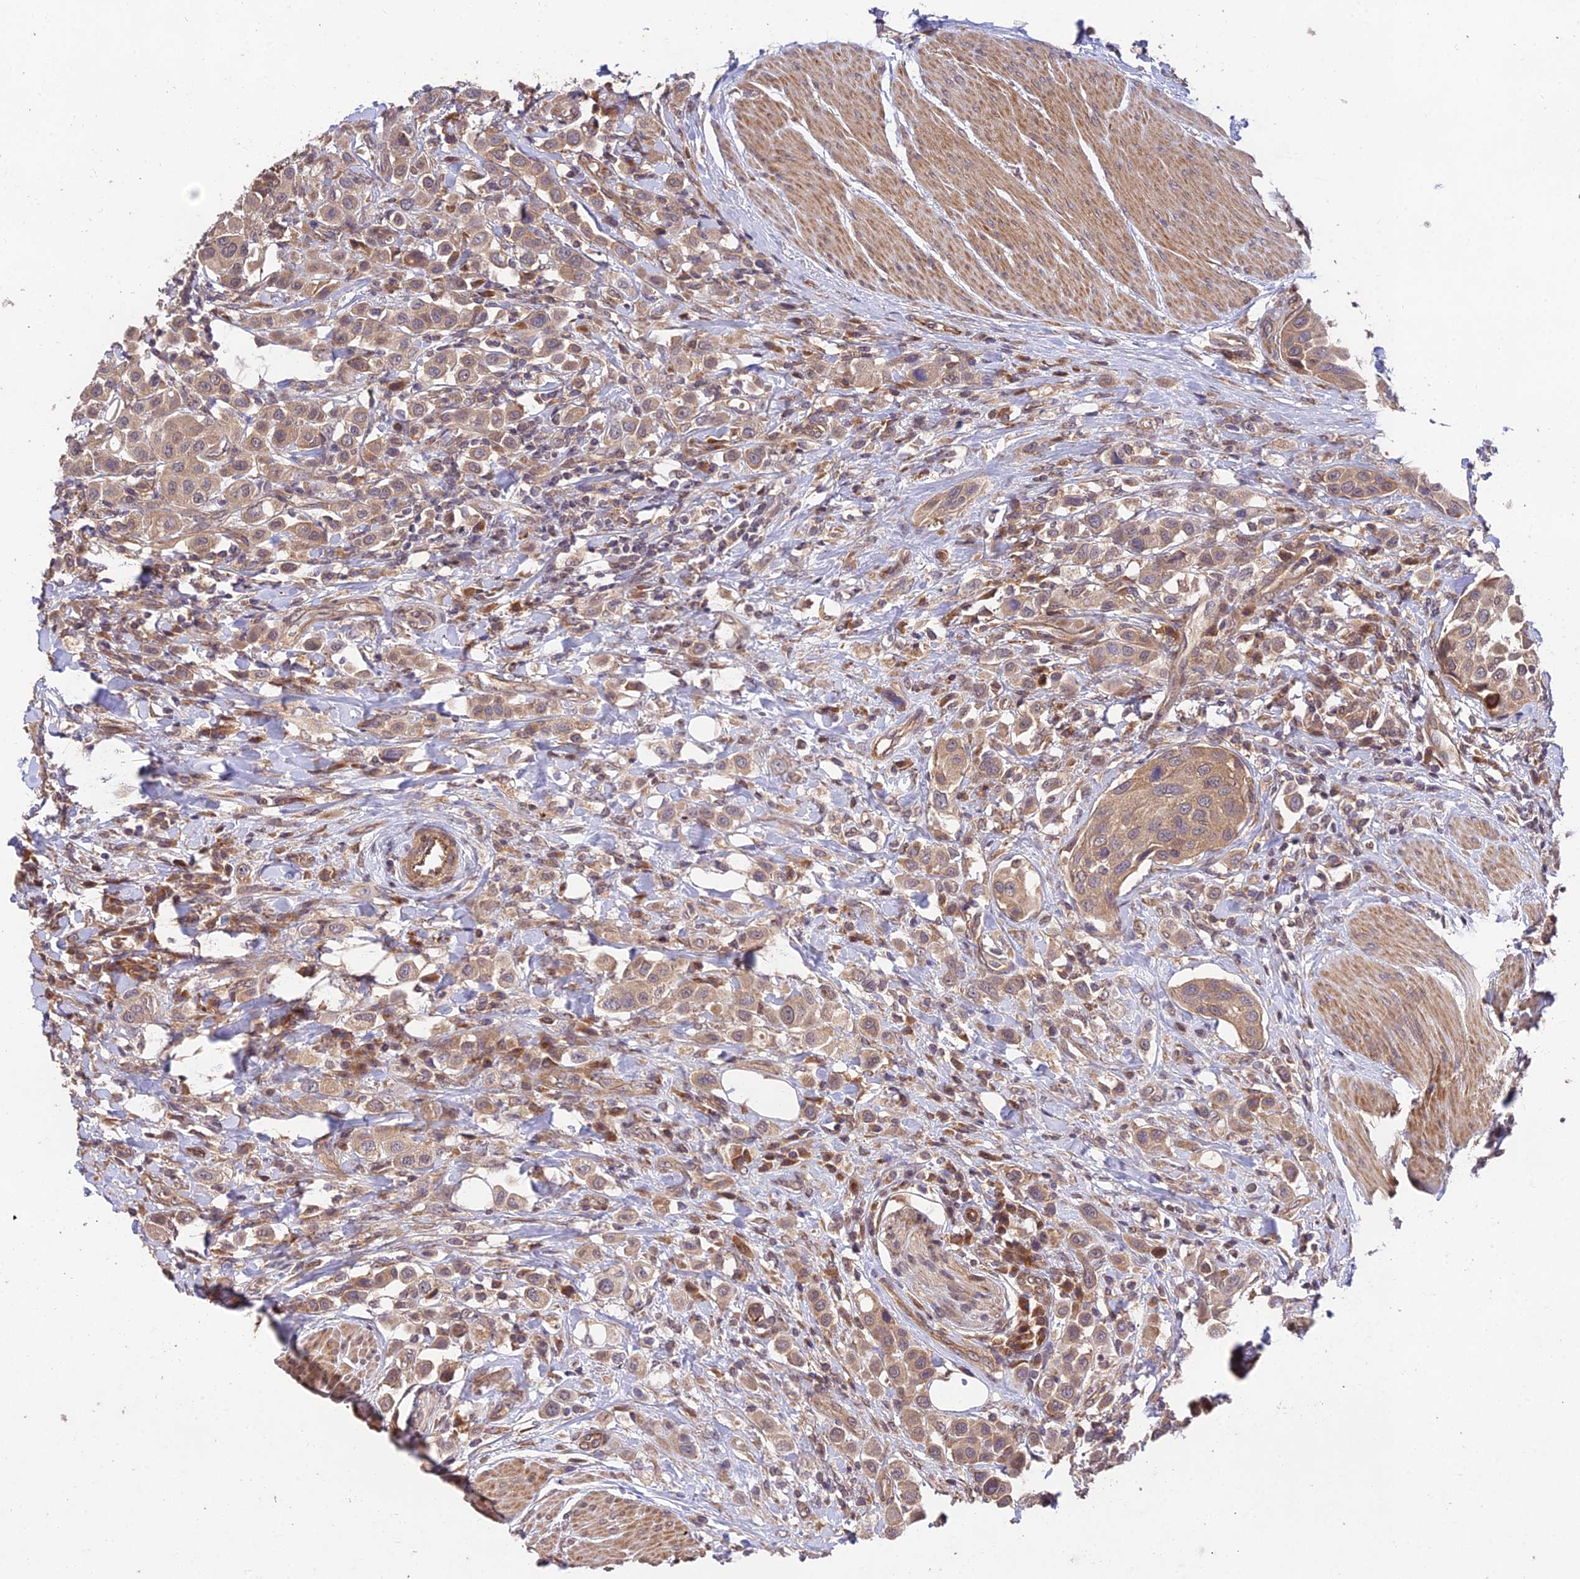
{"staining": {"intensity": "weak", "quantity": "25%-75%", "location": "cytoplasmic/membranous,nuclear"}, "tissue": "urothelial cancer", "cell_type": "Tumor cells", "image_type": "cancer", "snomed": [{"axis": "morphology", "description": "Urothelial carcinoma, High grade"}, {"axis": "topography", "description": "Urinary bladder"}], "caption": "Urothelial cancer stained with a protein marker reveals weak staining in tumor cells.", "gene": "MKKS", "patient": {"sex": "male", "age": 50}}